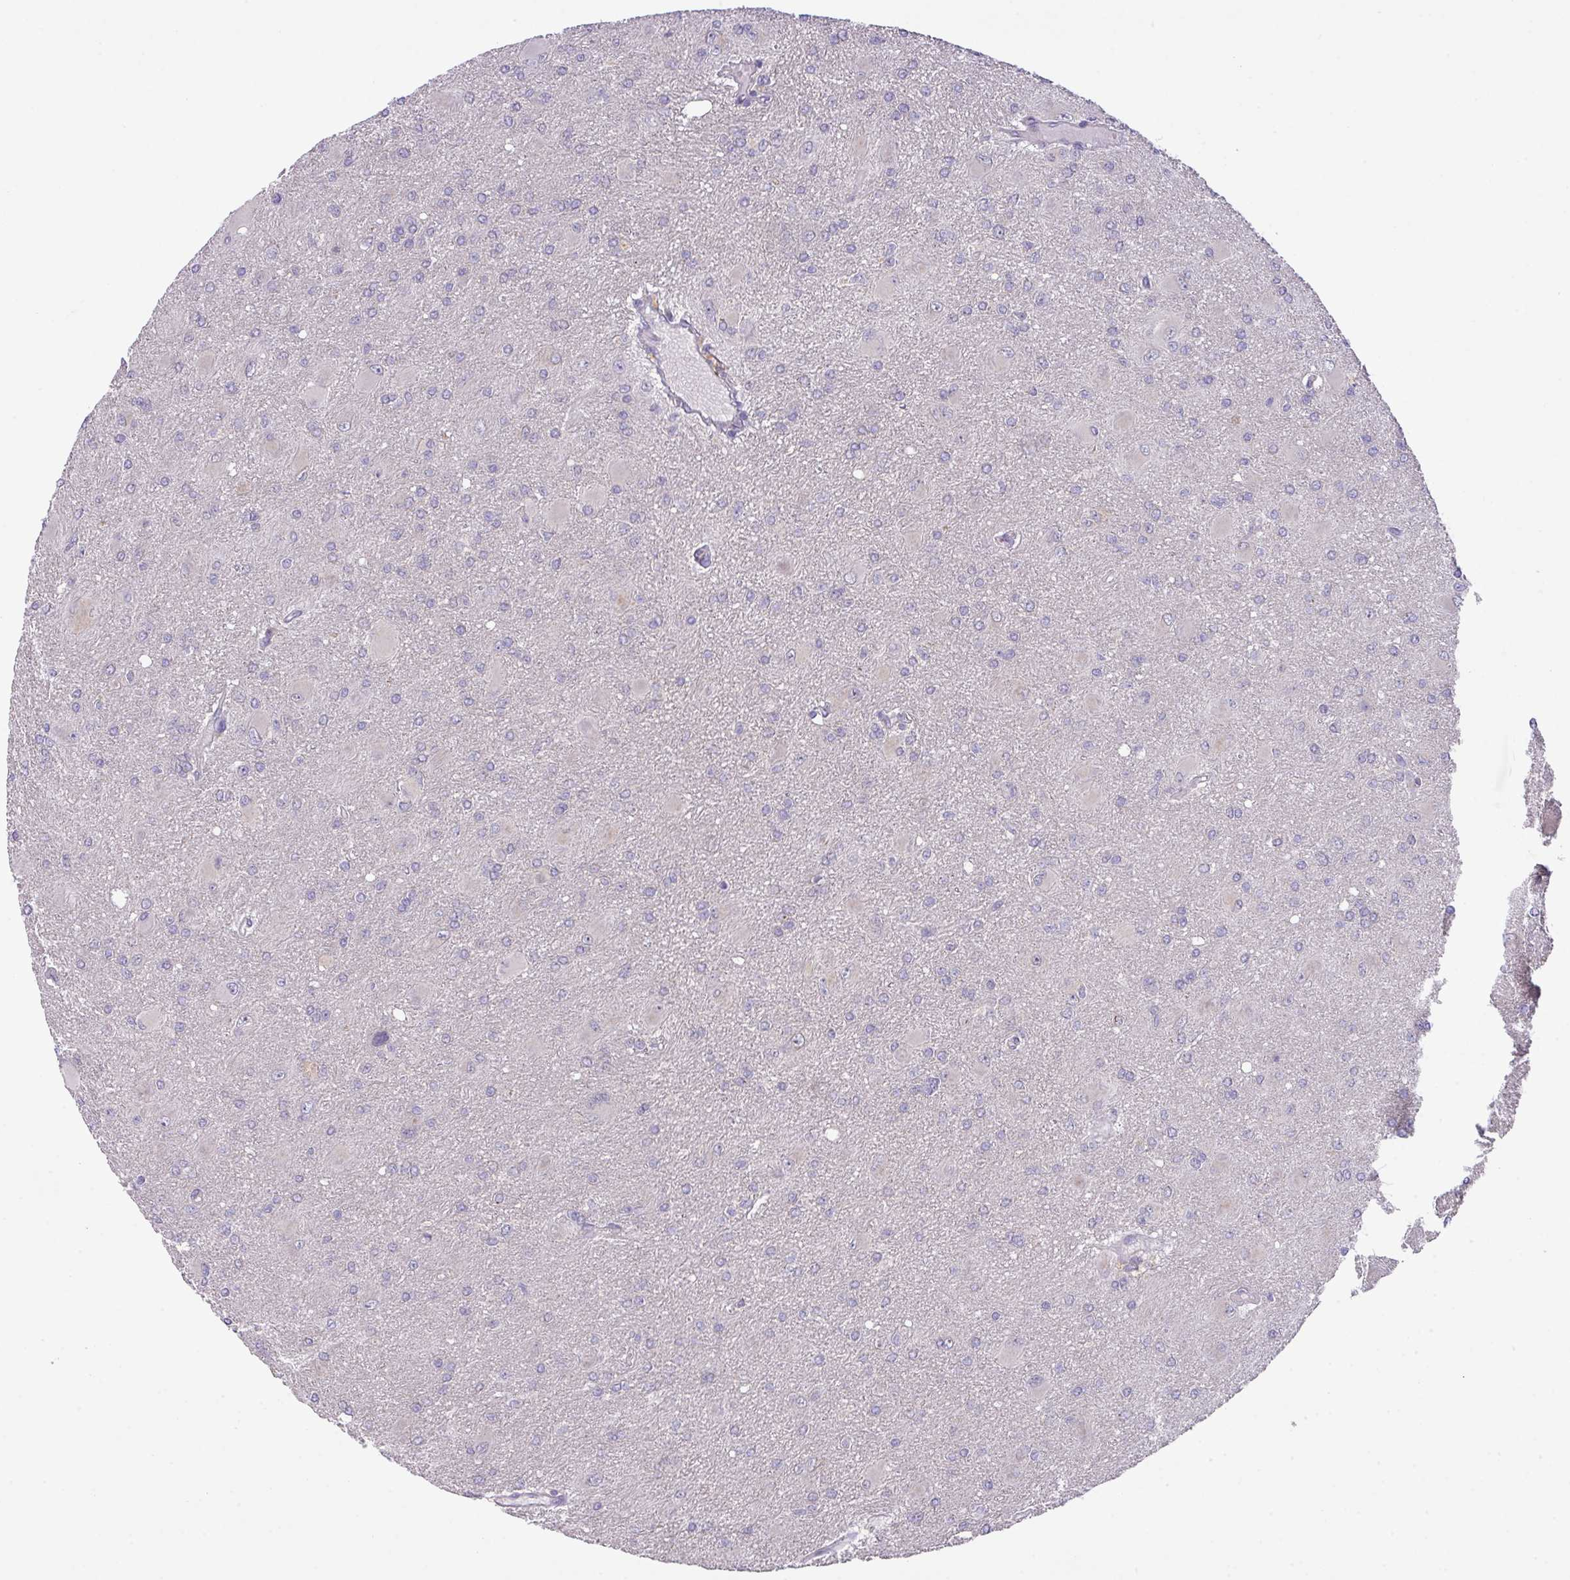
{"staining": {"intensity": "negative", "quantity": "none", "location": "none"}, "tissue": "glioma", "cell_type": "Tumor cells", "image_type": "cancer", "snomed": [{"axis": "morphology", "description": "Glioma, malignant, High grade"}, {"axis": "topography", "description": "Brain"}], "caption": "Immunohistochemistry (IHC) of malignant high-grade glioma demonstrates no staining in tumor cells.", "gene": "ZNF394", "patient": {"sex": "male", "age": 67}}